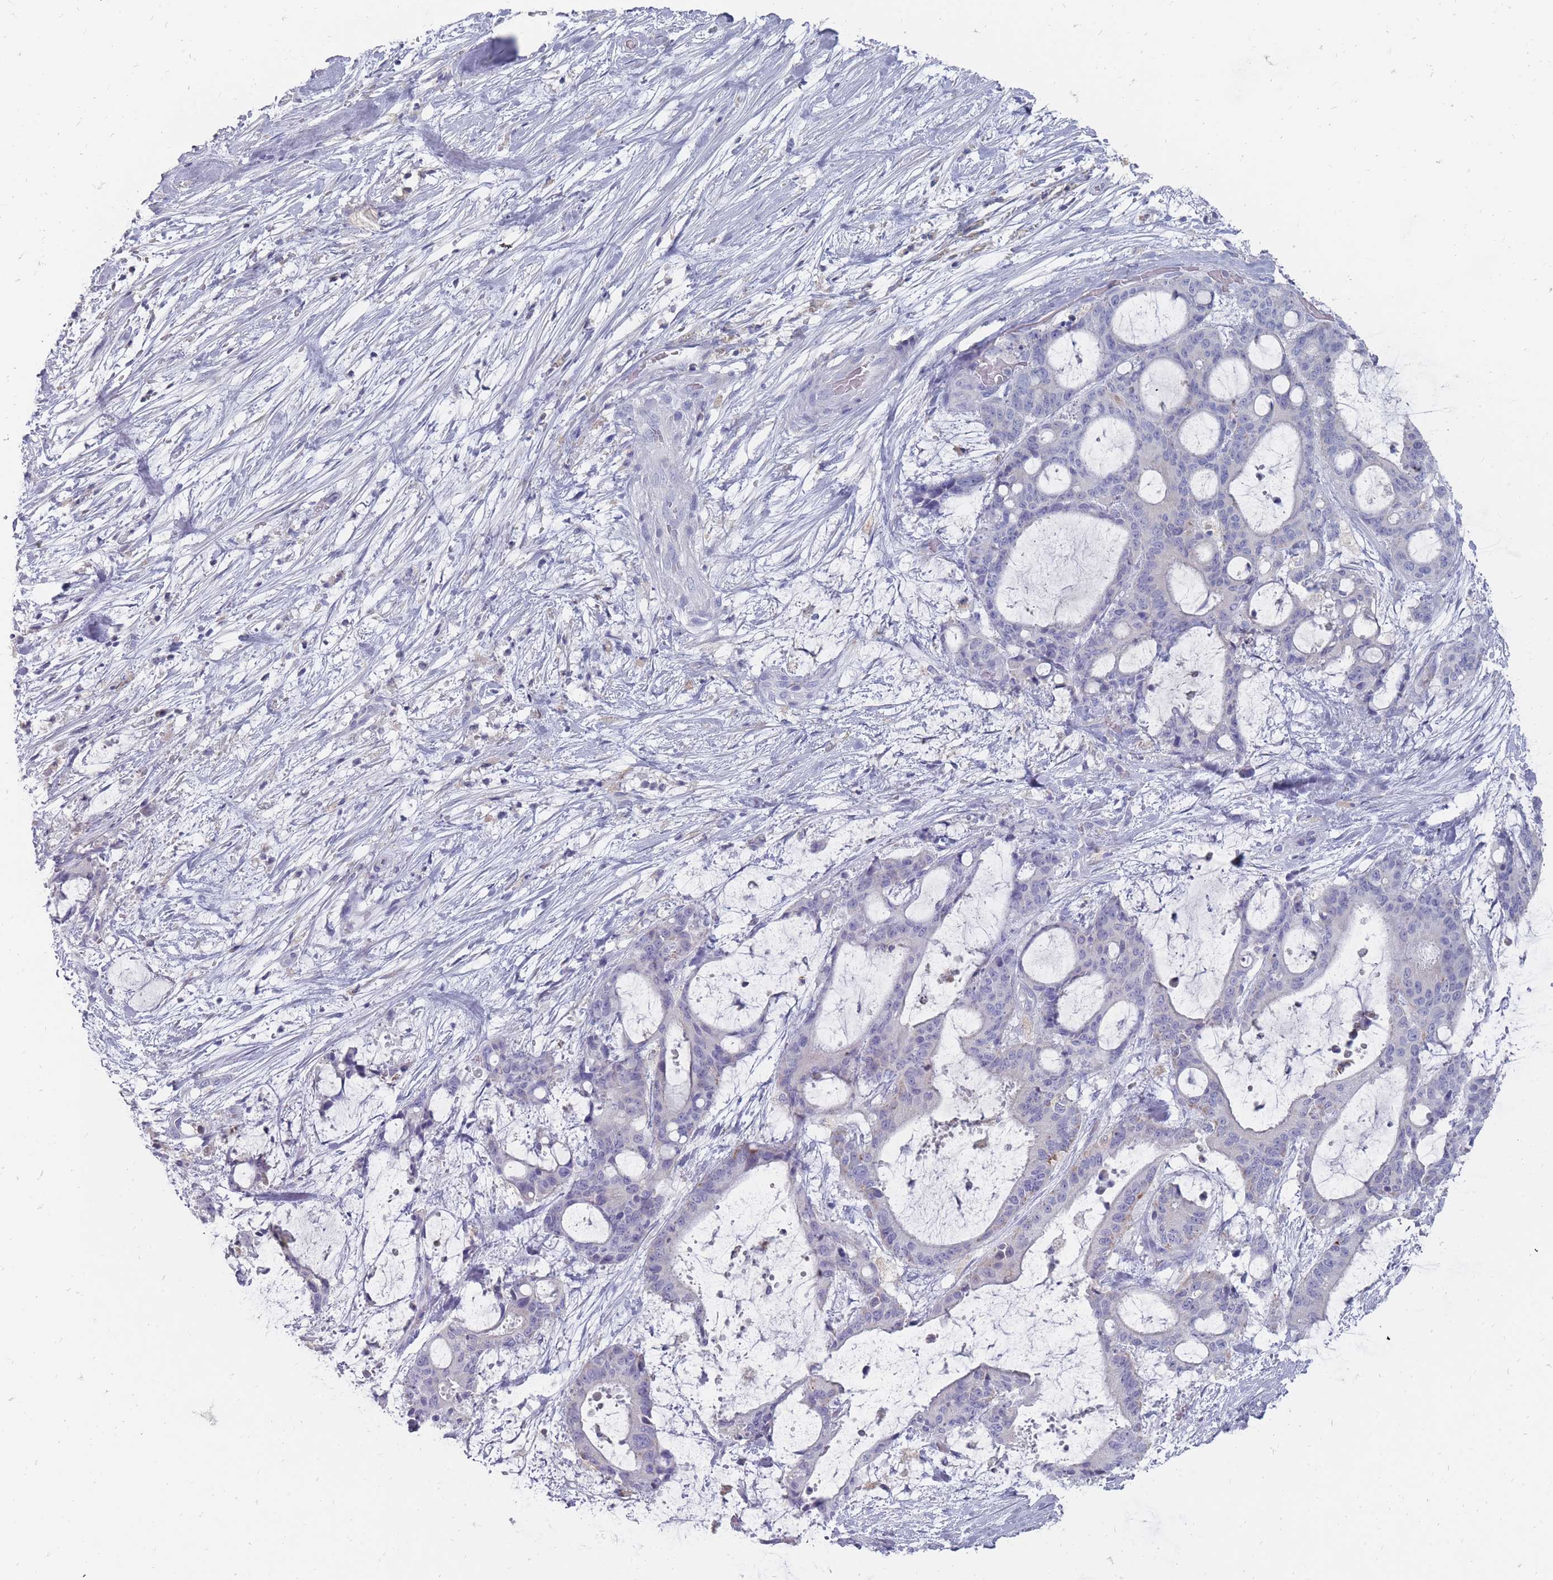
{"staining": {"intensity": "negative", "quantity": "none", "location": "none"}, "tissue": "liver cancer", "cell_type": "Tumor cells", "image_type": "cancer", "snomed": [{"axis": "morphology", "description": "Normal tissue, NOS"}, {"axis": "morphology", "description": "Cholangiocarcinoma"}, {"axis": "topography", "description": "Liver"}, {"axis": "topography", "description": "Peripheral nerve tissue"}], "caption": "Tumor cells are negative for protein expression in human liver cholangiocarcinoma. (DAB (3,3'-diaminobenzidine) immunohistochemistry, high magnification).", "gene": "OTULINL", "patient": {"sex": "female", "age": 73}}